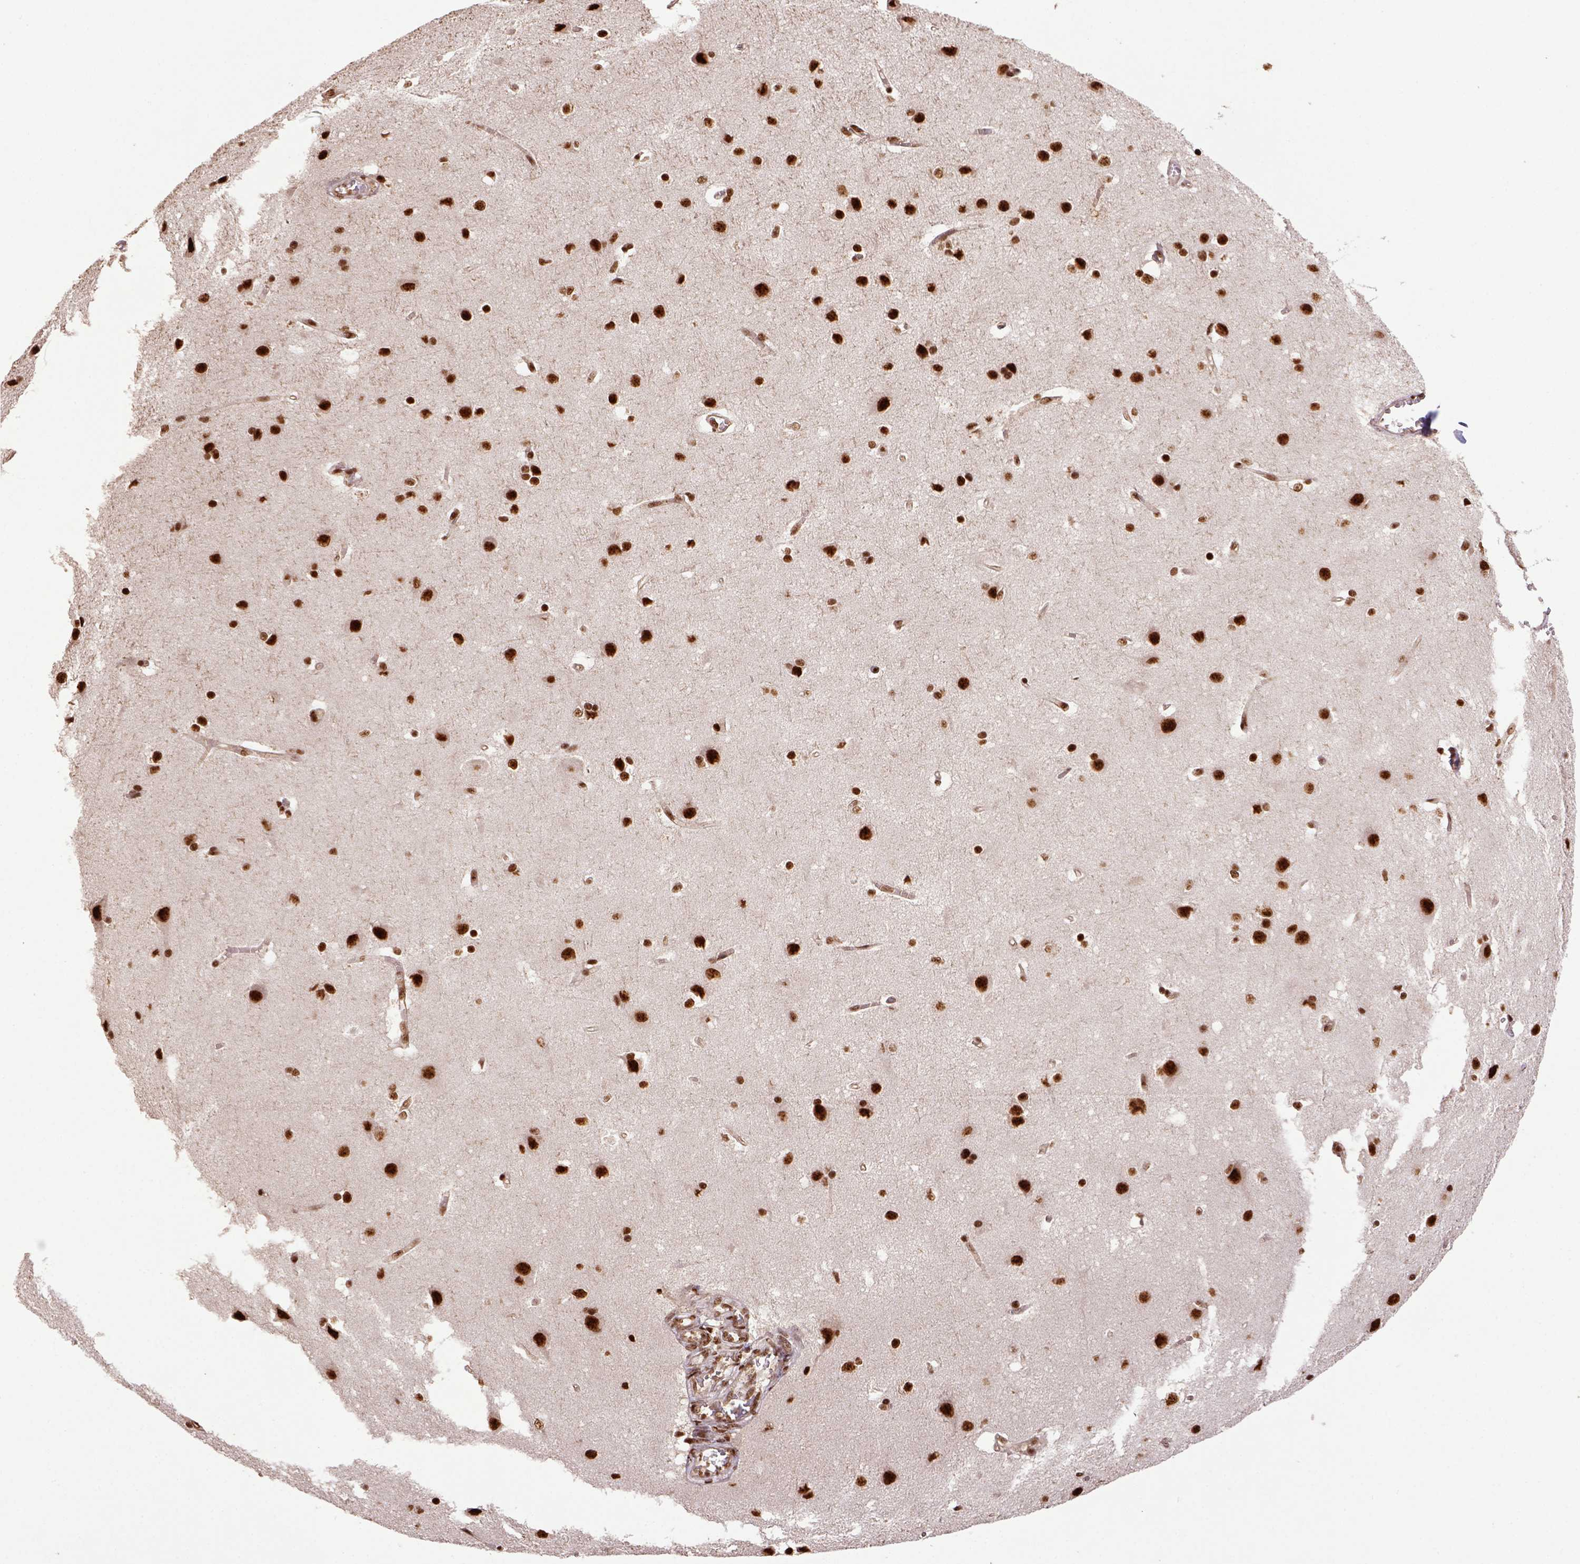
{"staining": {"intensity": "strong", "quantity": ">75%", "location": "nuclear"}, "tissue": "cerebral cortex", "cell_type": "Endothelial cells", "image_type": "normal", "snomed": [{"axis": "morphology", "description": "Normal tissue, NOS"}, {"axis": "topography", "description": "Cerebral cortex"}], "caption": "The histopathology image shows a brown stain indicating the presence of a protein in the nuclear of endothelial cells in cerebral cortex. The protein of interest is stained brown, and the nuclei are stained in blue (DAB IHC with brightfield microscopy, high magnification).", "gene": "PPIG", "patient": {"sex": "male", "age": 37}}